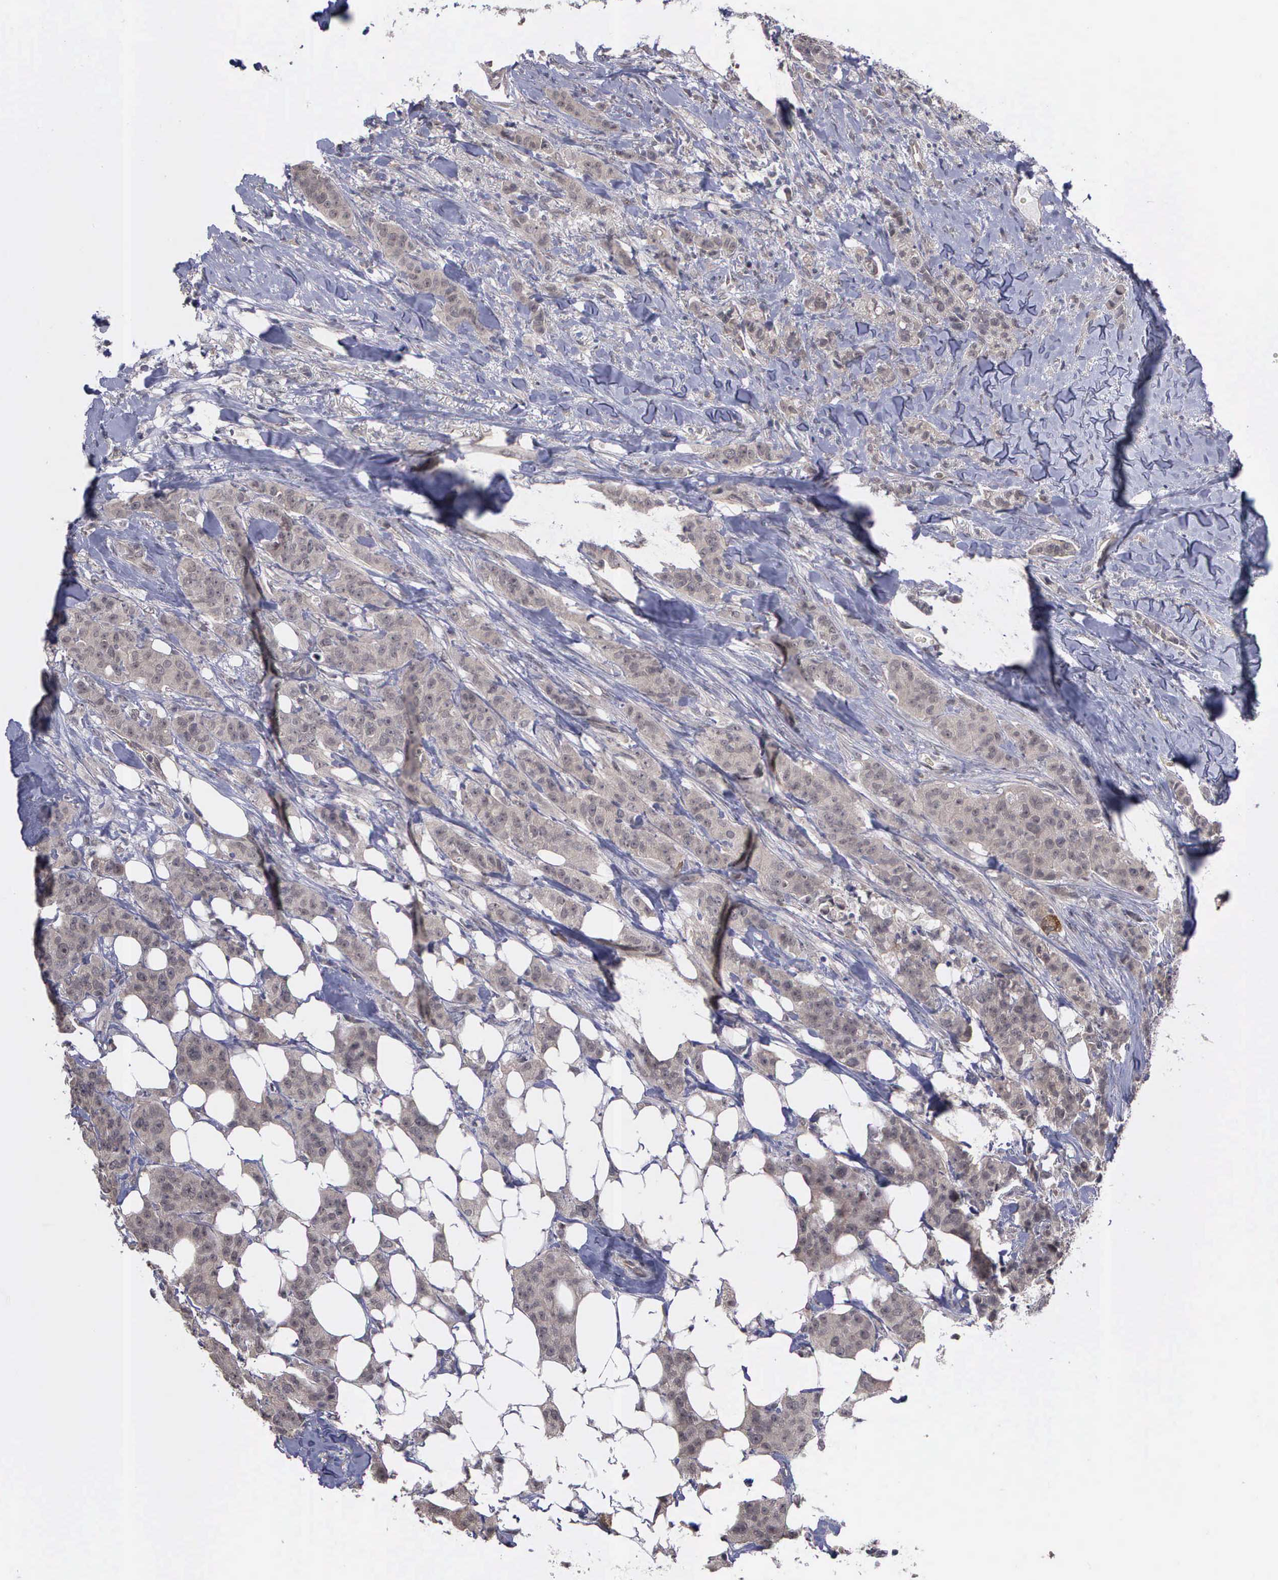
{"staining": {"intensity": "weak", "quantity": ">75%", "location": "cytoplasmic/membranous,nuclear"}, "tissue": "breast cancer", "cell_type": "Tumor cells", "image_type": "cancer", "snomed": [{"axis": "morphology", "description": "Duct carcinoma"}, {"axis": "topography", "description": "Breast"}], "caption": "Human breast infiltrating ductal carcinoma stained for a protein (brown) demonstrates weak cytoplasmic/membranous and nuclear positive positivity in about >75% of tumor cells.", "gene": "MAP3K9", "patient": {"sex": "female", "age": 40}}